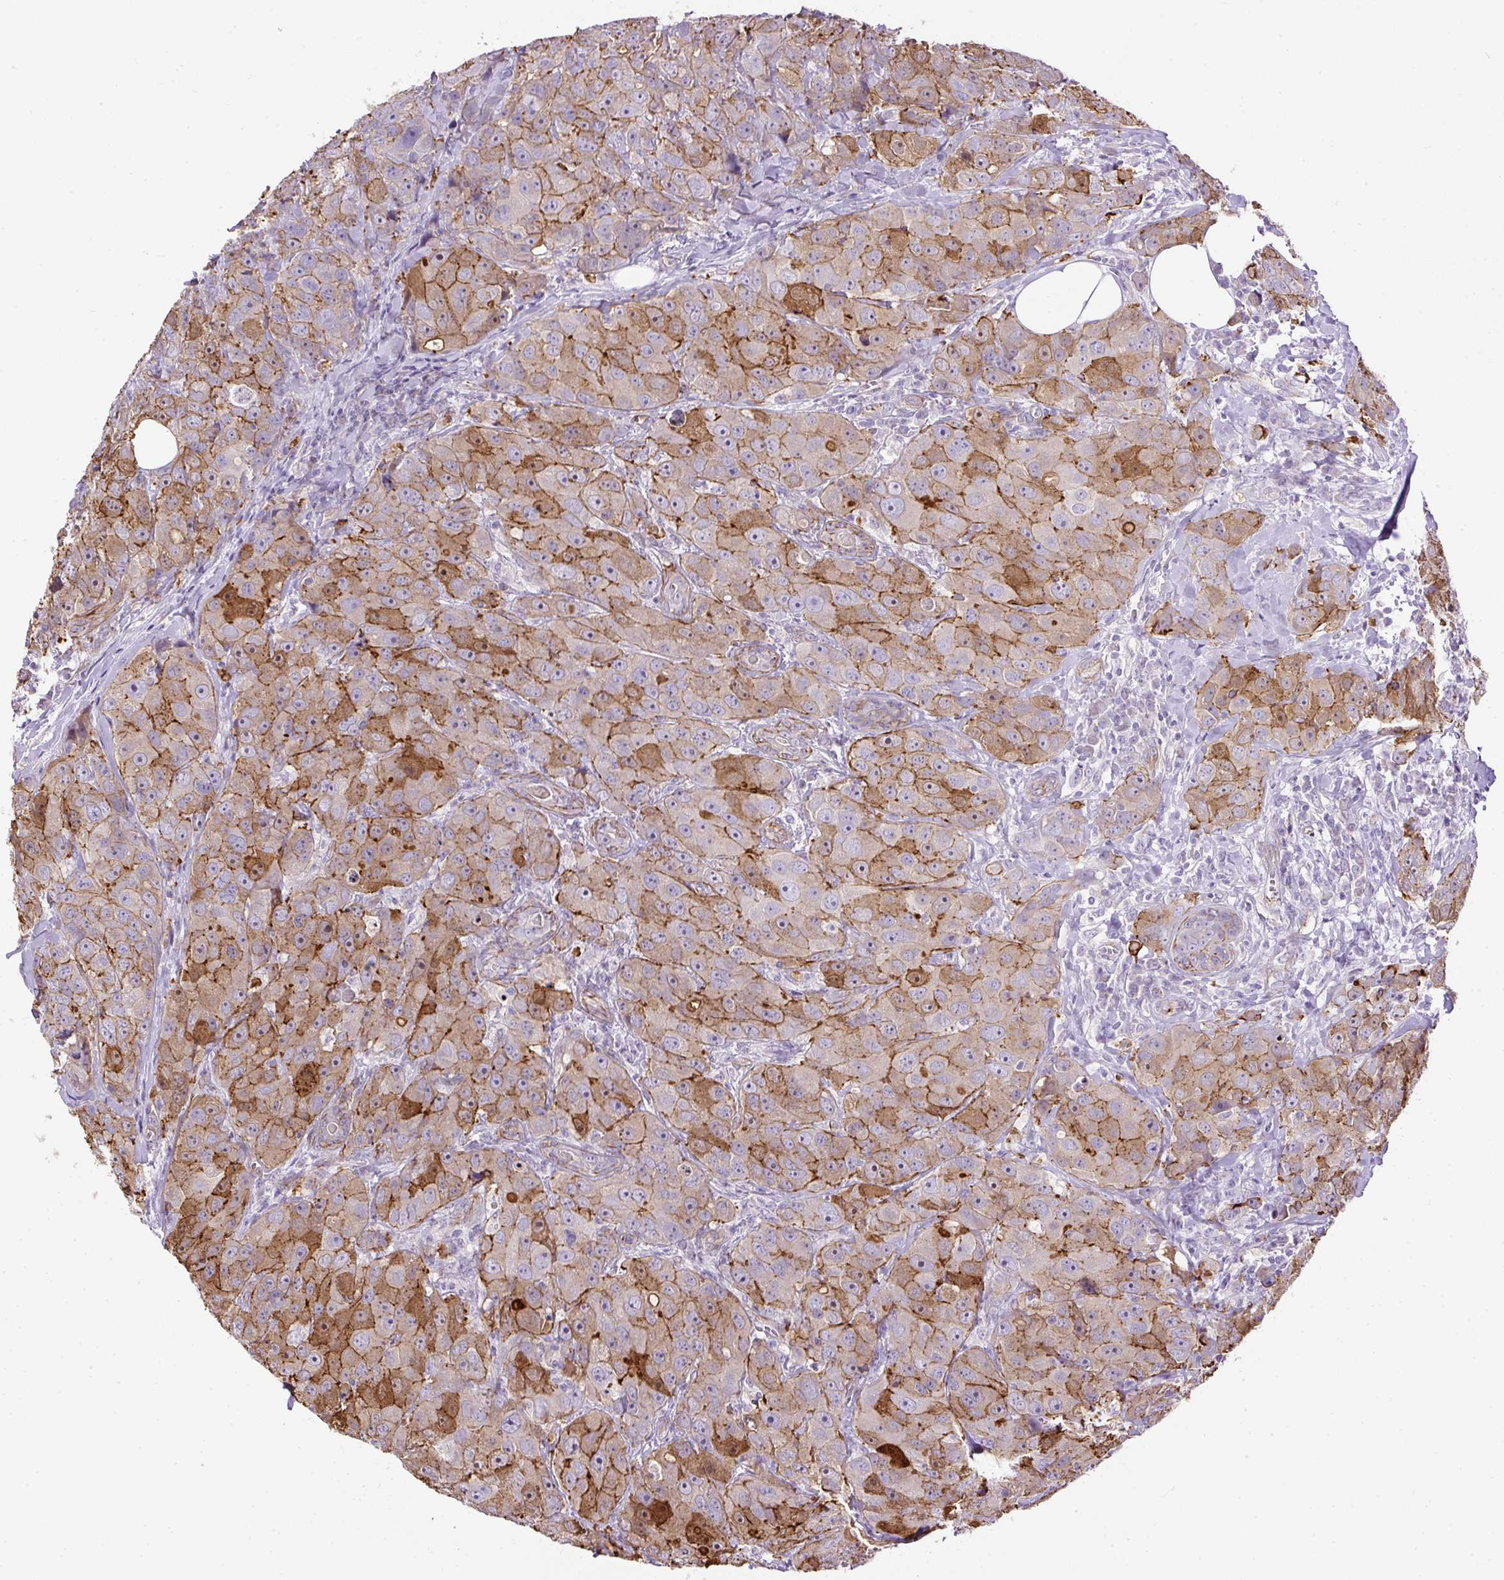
{"staining": {"intensity": "moderate", "quantity": "25%-75%", "location": "cytoplasmic/membranous"}, "tissue": "breast cancer", "cell_type": "Tumor cells", "image_type": "cancer", "snomed": [{"axis": "morphology", "description": "Duct carcinoma"}, {"axis": "topography", "description": "Breast"}], "caption": "A histopathology image showing moderate cytoplasmic/membranous staining in about 25%-75% of tumor cells in breast cancer, as visualized by brown immunohistochemical staining.", "gene": "MAGEB16", "patient": {"sex": "female", "age": 43}}